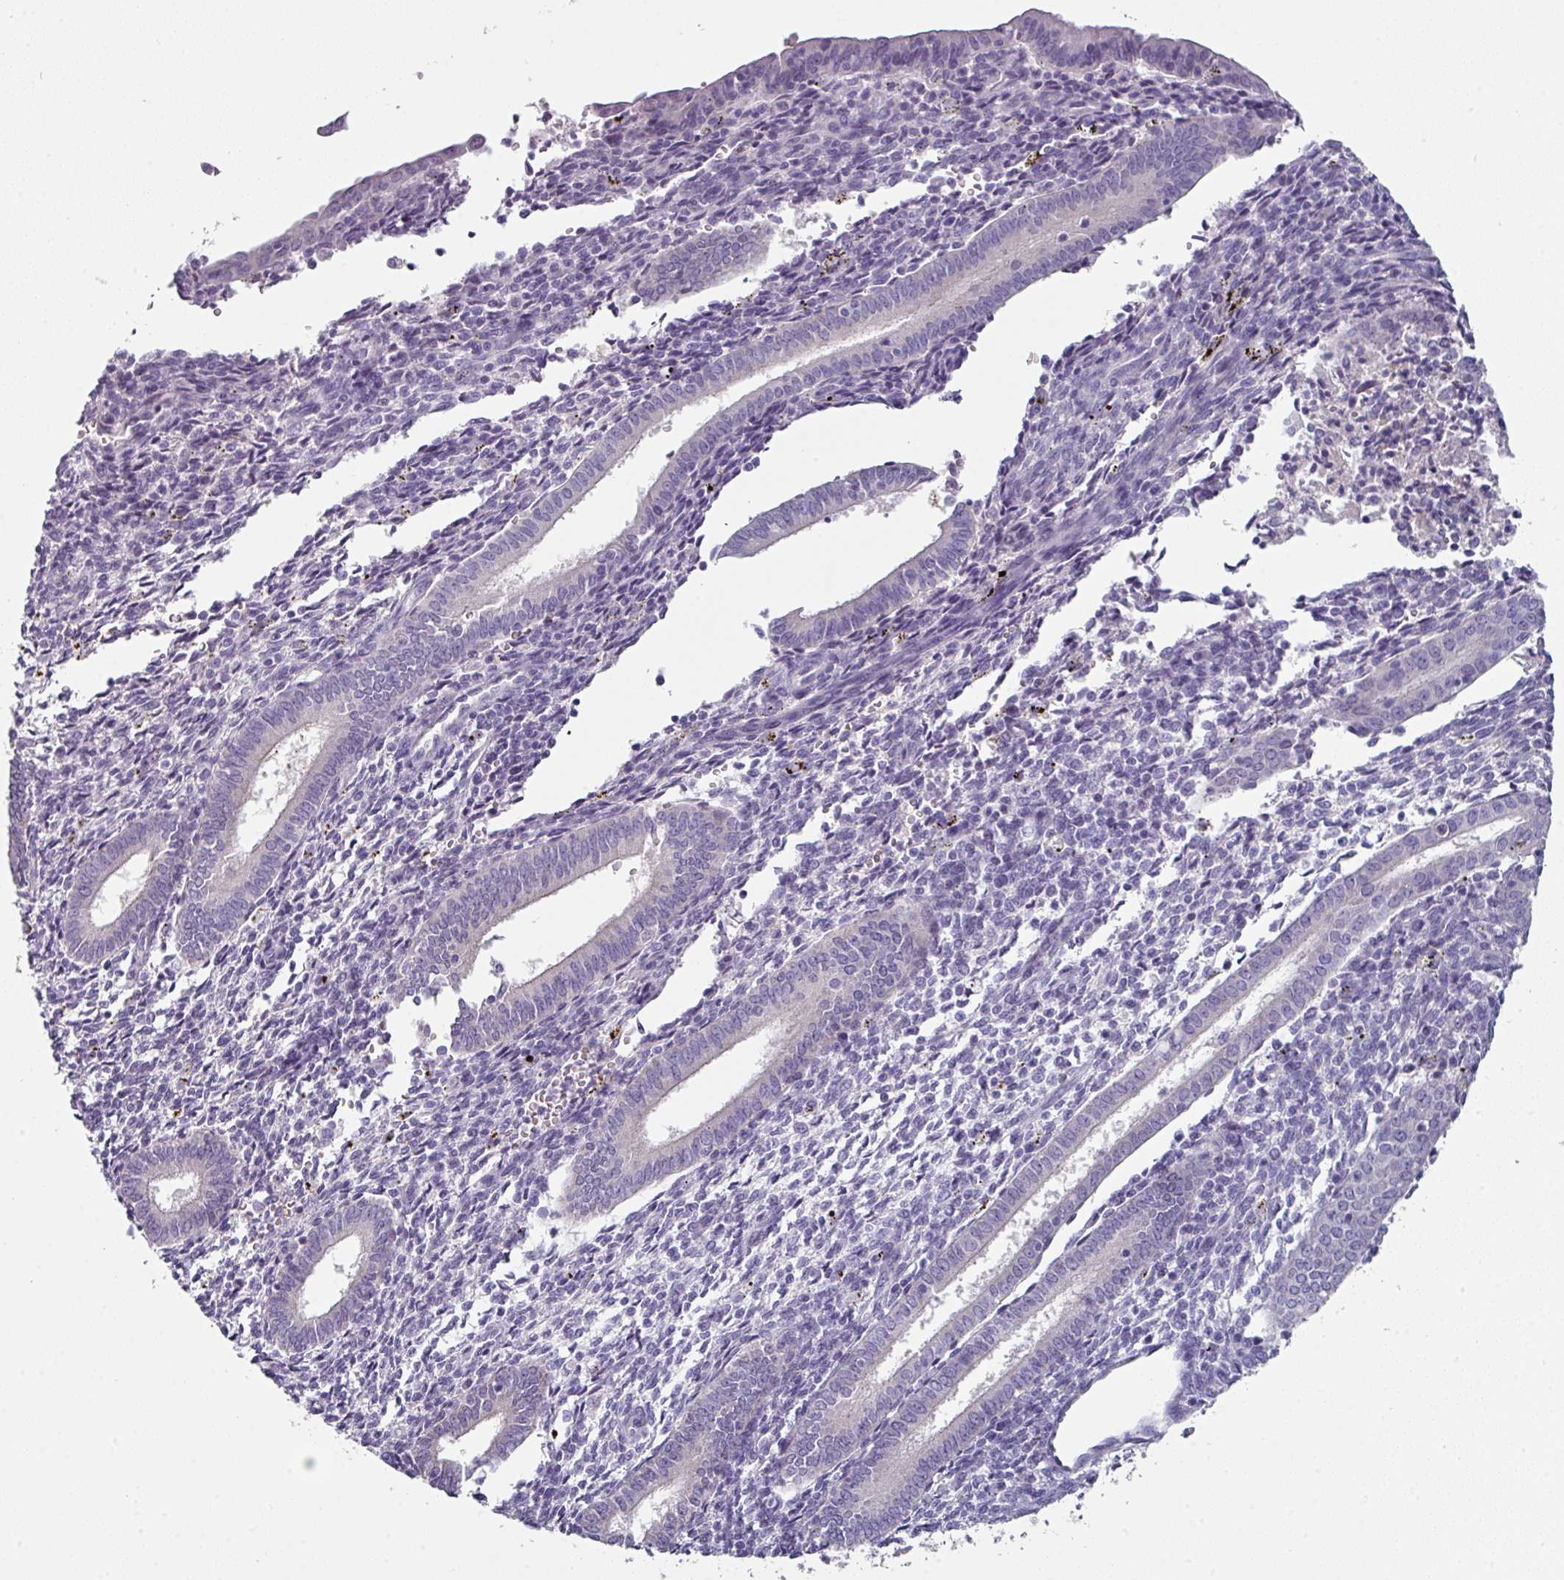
{"staining": {"intensity": "negative", "quantity": "none", "location": "none"}, "tissue": "endometrium", "cell_type": "Cells in endometrial stroma", "image_type": "normal", "snomed": [{"axis": "morphology", "description": "Normal tissue, NOS"}, {"axis": "topography", "description": "Endometrium"}], "caption": "Immunohistochemistry histopathology image of benign endometrium: endometrium stained with DAB shows no significant protein positivity in cells in endometrial stroma.", "gene": "DEFB115", "patient": {"sex": "female", "age": 41}}